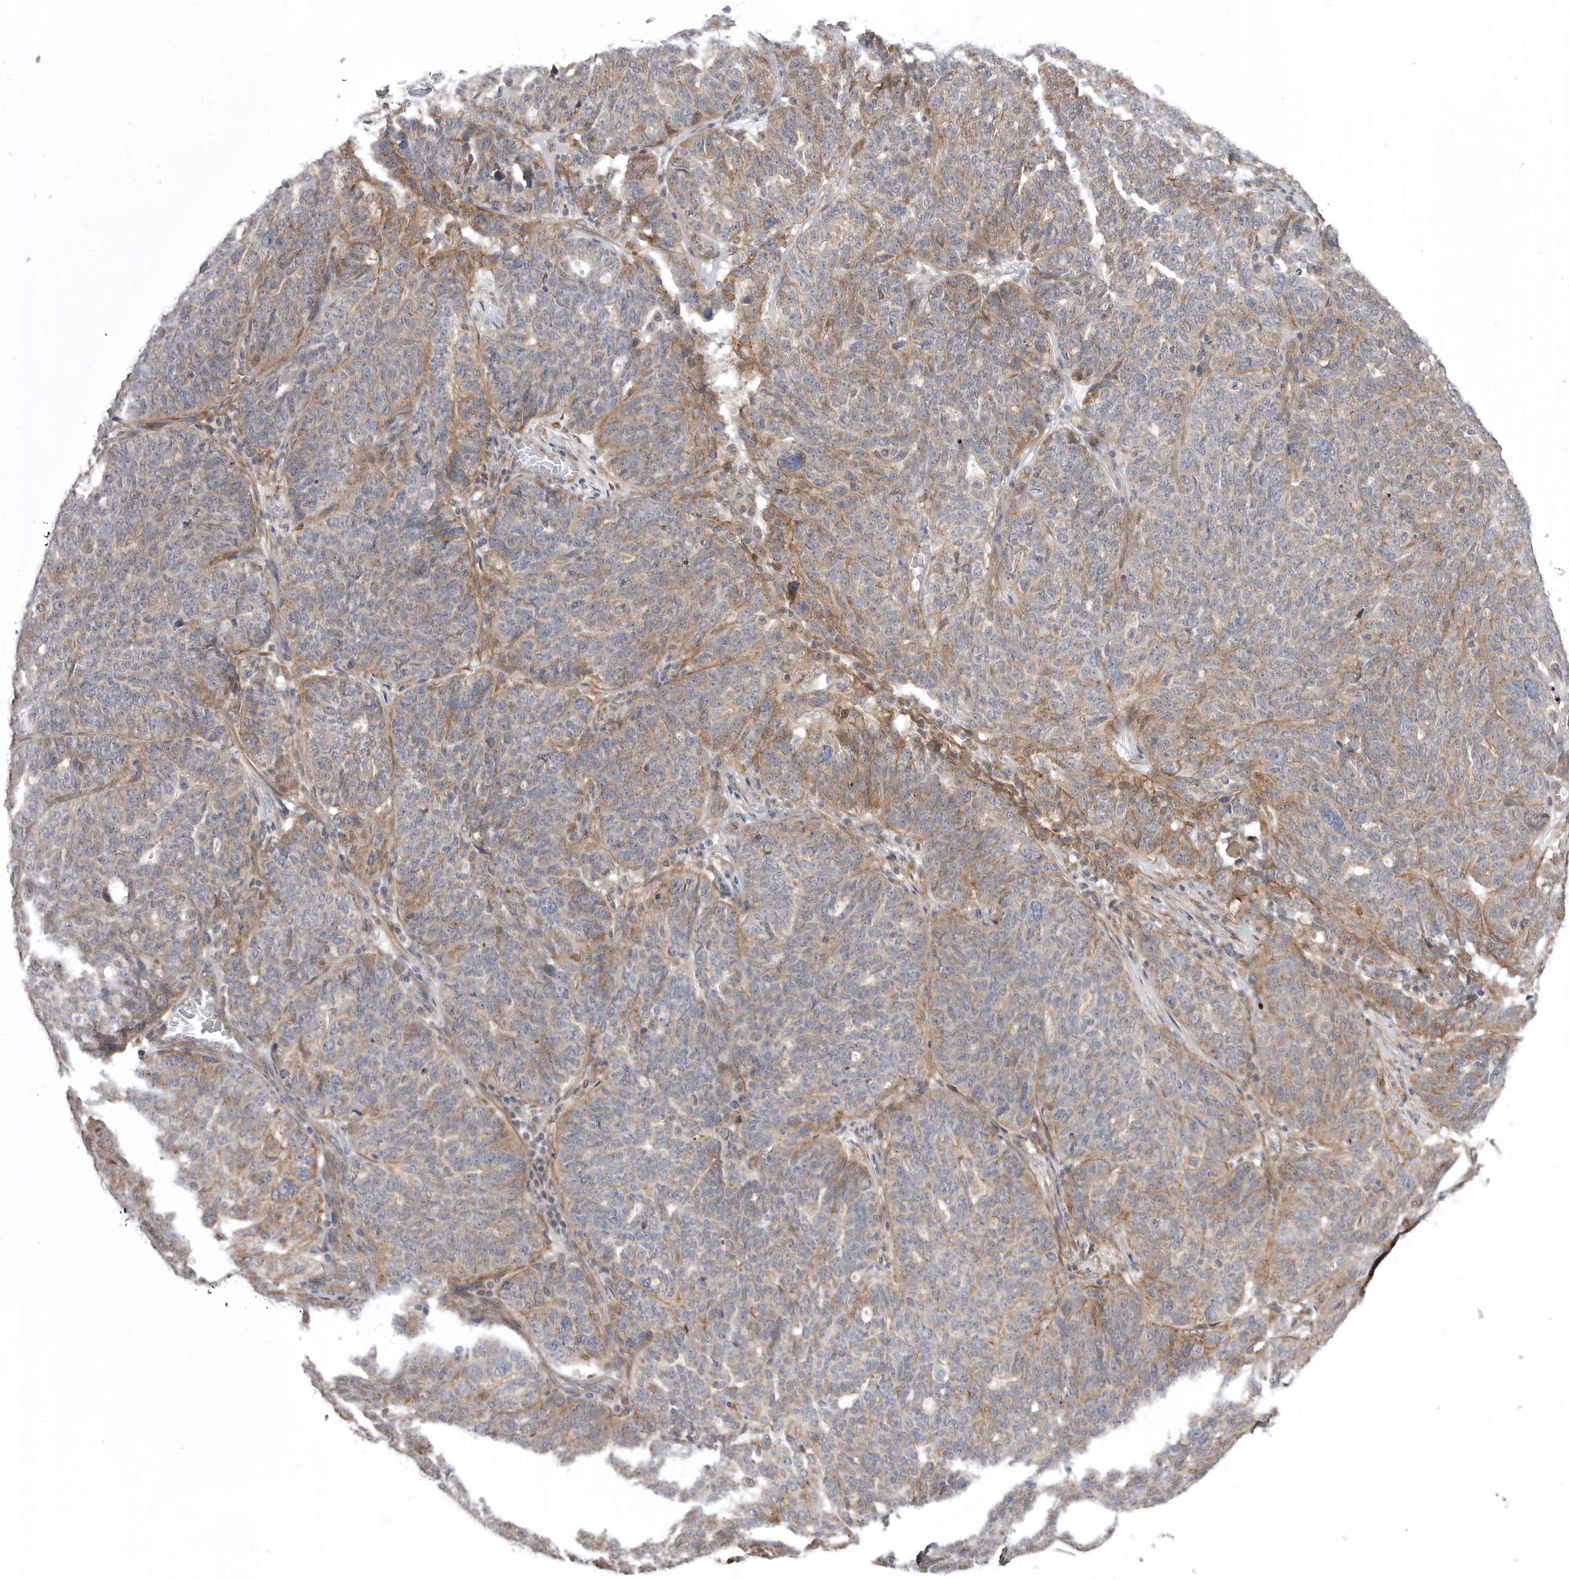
{"staining": {"intensity": "moderate", "quantity": "25%-75%", "location": "cytoplasmic/membranous"}, "tissue": "ovarian cancer", "cell_type": "Tumor cells", "image_type": "cancer", "snomed": [{"axis": "morphology", "description": "Cystadenocarcinoma, serous, NOS"}, {"axis": "topography", "description": "Ovary"}], "caption": "Serous cystadenocarcinoma (ovarian) stained with DAB (3,3'-diaminobenzidine) IHC demonstrates medium levels of moderate cytoplasmic/membranous positivity in approximately 25%-75% of tumor cells.", "gene": "SCP2", "patient": {"sex": "female", "age": 59}}